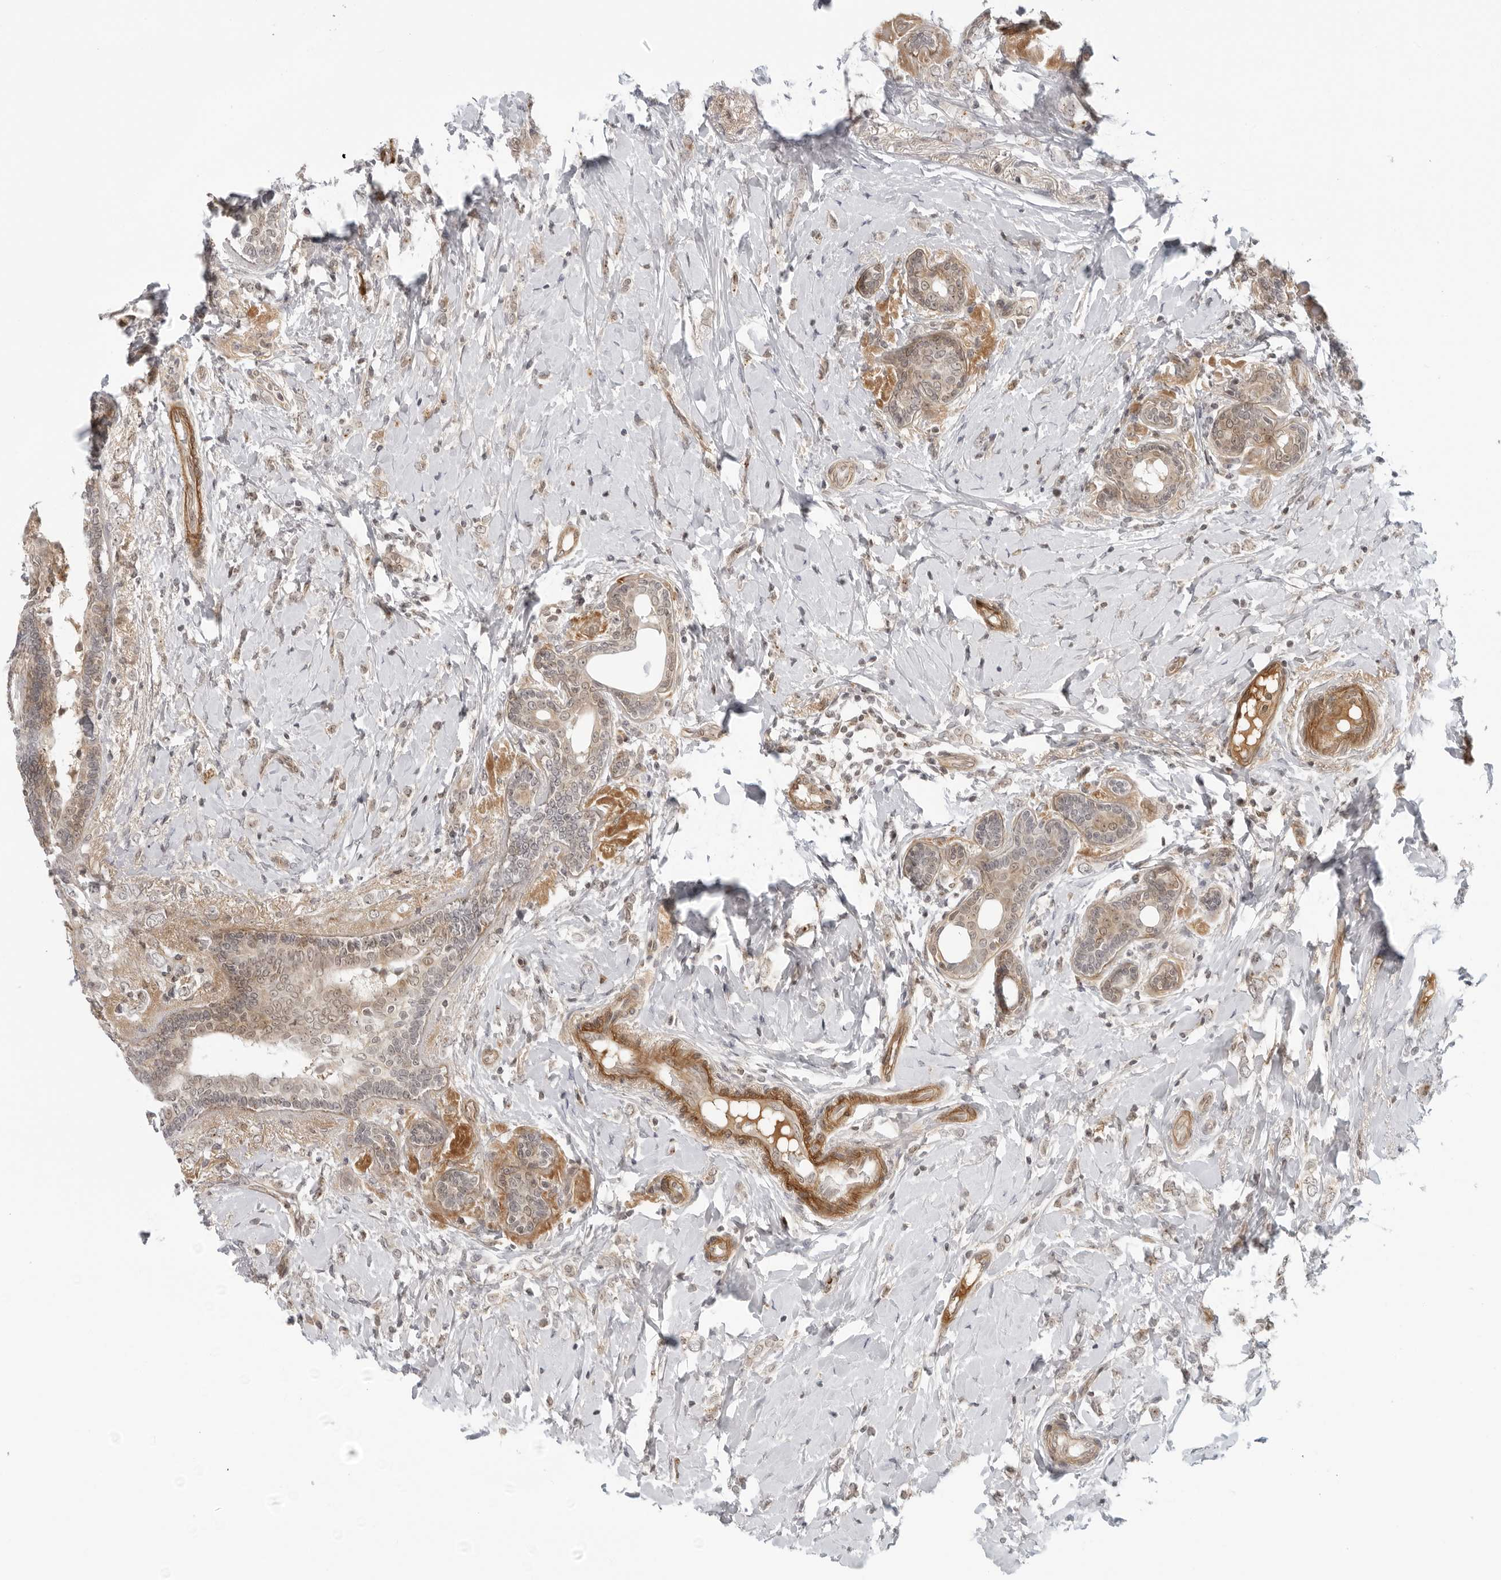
{"staining": {"intensity": "weak", "quantity": "<25%", "location": "cytoplasmic/membranous"}, "tissue": "breast cancer", "cell_type": "Tumor cells", "image_type": "cancer", "snomed": [{"axis": "morphology", "description": "Normal tissue, NOS"}, {"axis": "morphology", "description": "Lobular carcinoma"}, {"axis": "topography", "description": "Breast"}], "caption": "The image reveals no staining of tumor cells in lobular carcinoma (breast). The staining is performed using DAB brown chromogen with nuclei counter-stained in using hematoxylin.", "gene": "SUGCT", "patient": {"sex": "female", "age": 47}}